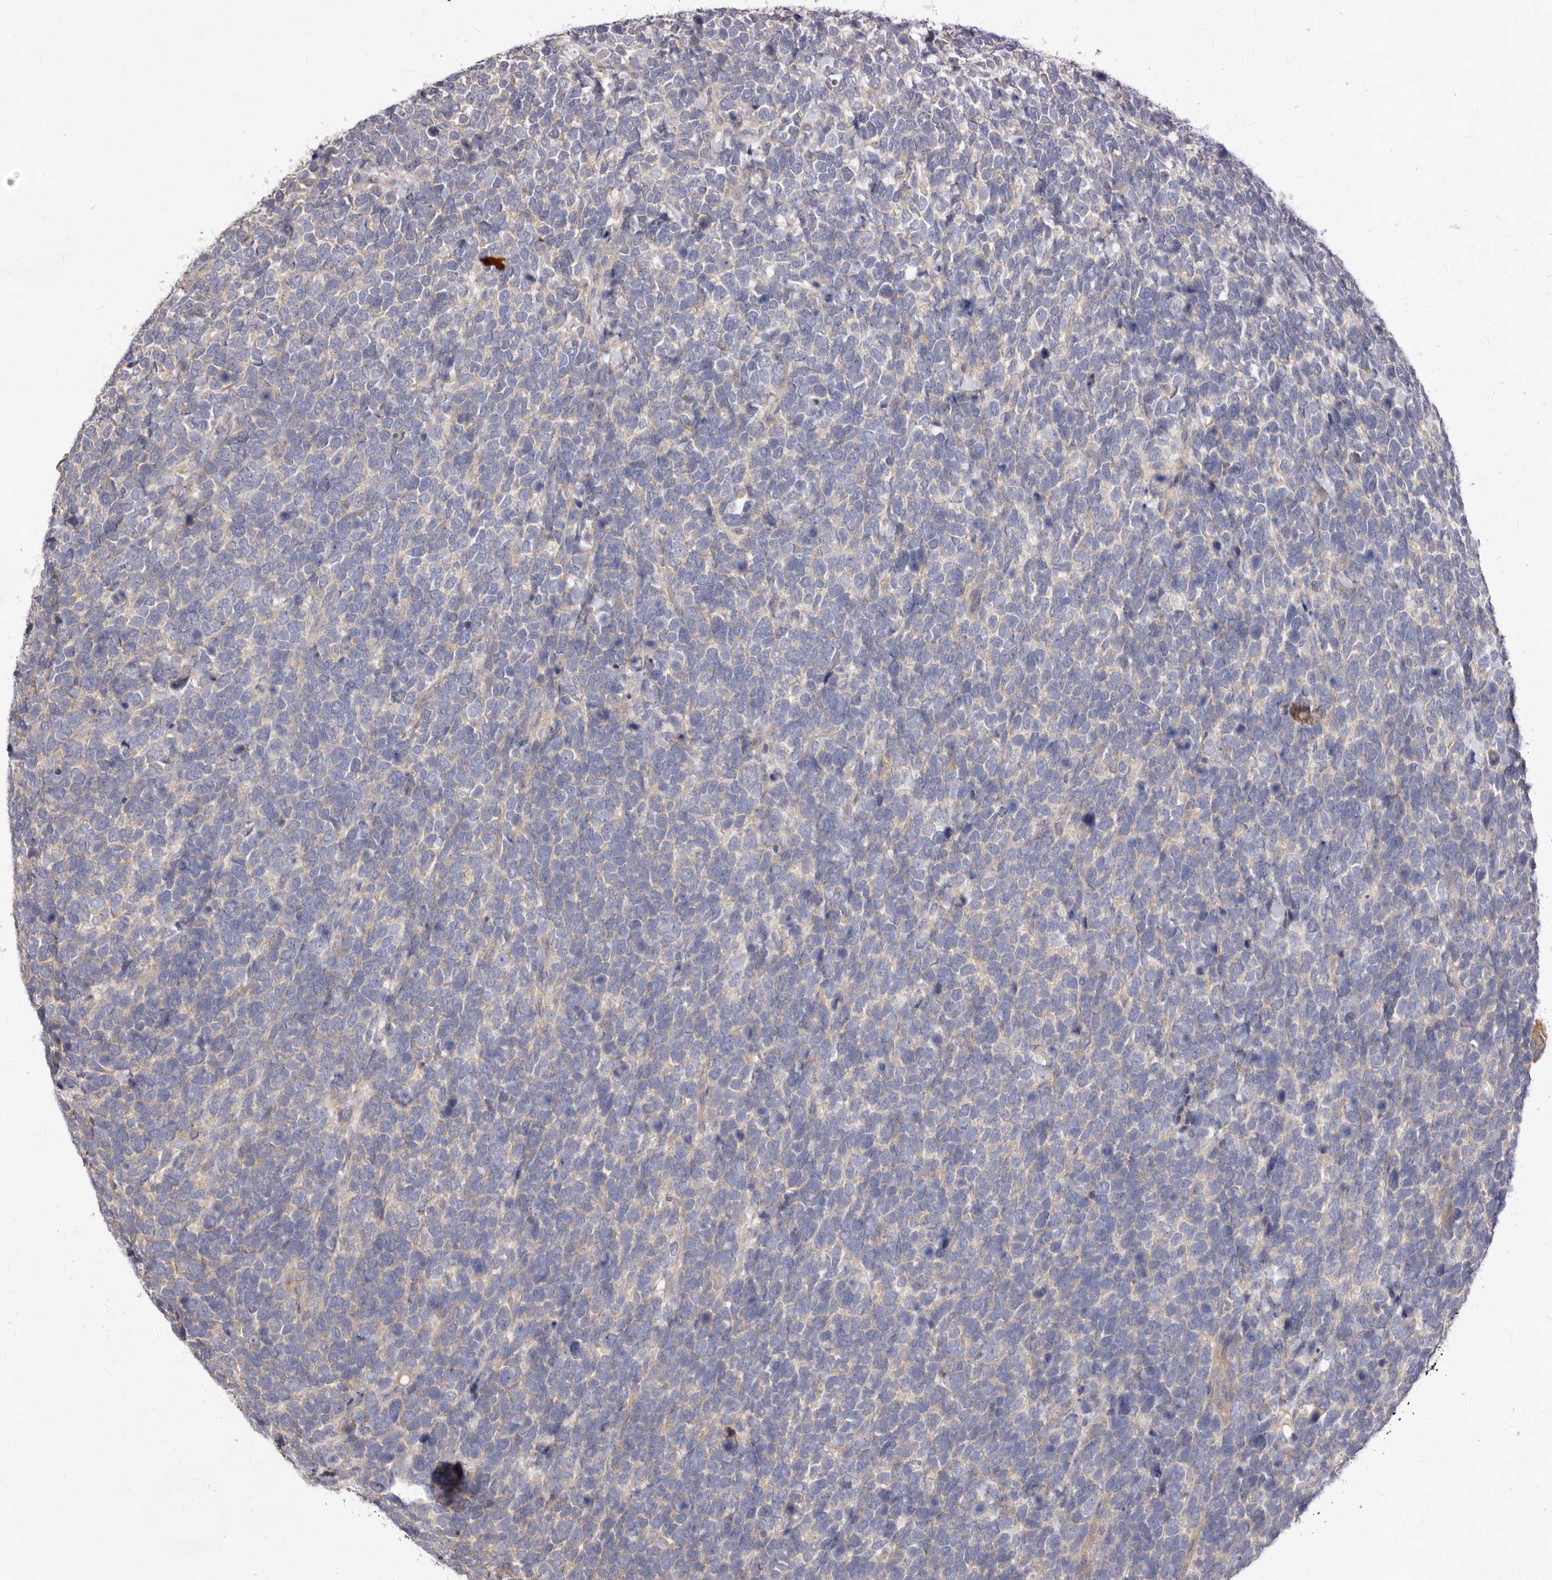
{"staining": {"intensity": "negative", "quantity": "none", "location": "none"}, "tissue": "urothelial cancer", "cell_type": "Tumor cells", "image_type": "cancer", "snomed": [{"axis": "morphology", "description": "Urothelial carcinoma, High grade"}, {"axis": "topography", "description": "Urinary bladder"}], "caption": "A micrograph of human urothelial carcinoma (high-grade) is negative for staining in tumor cells. (DAB (3,3'-diaminobenzidine) immunohistochemistry (IHC) visualized using brightfield microscopy, high magnification).", "gene": "FAM167B", "patient": {"sex": "female", "age": 80}}